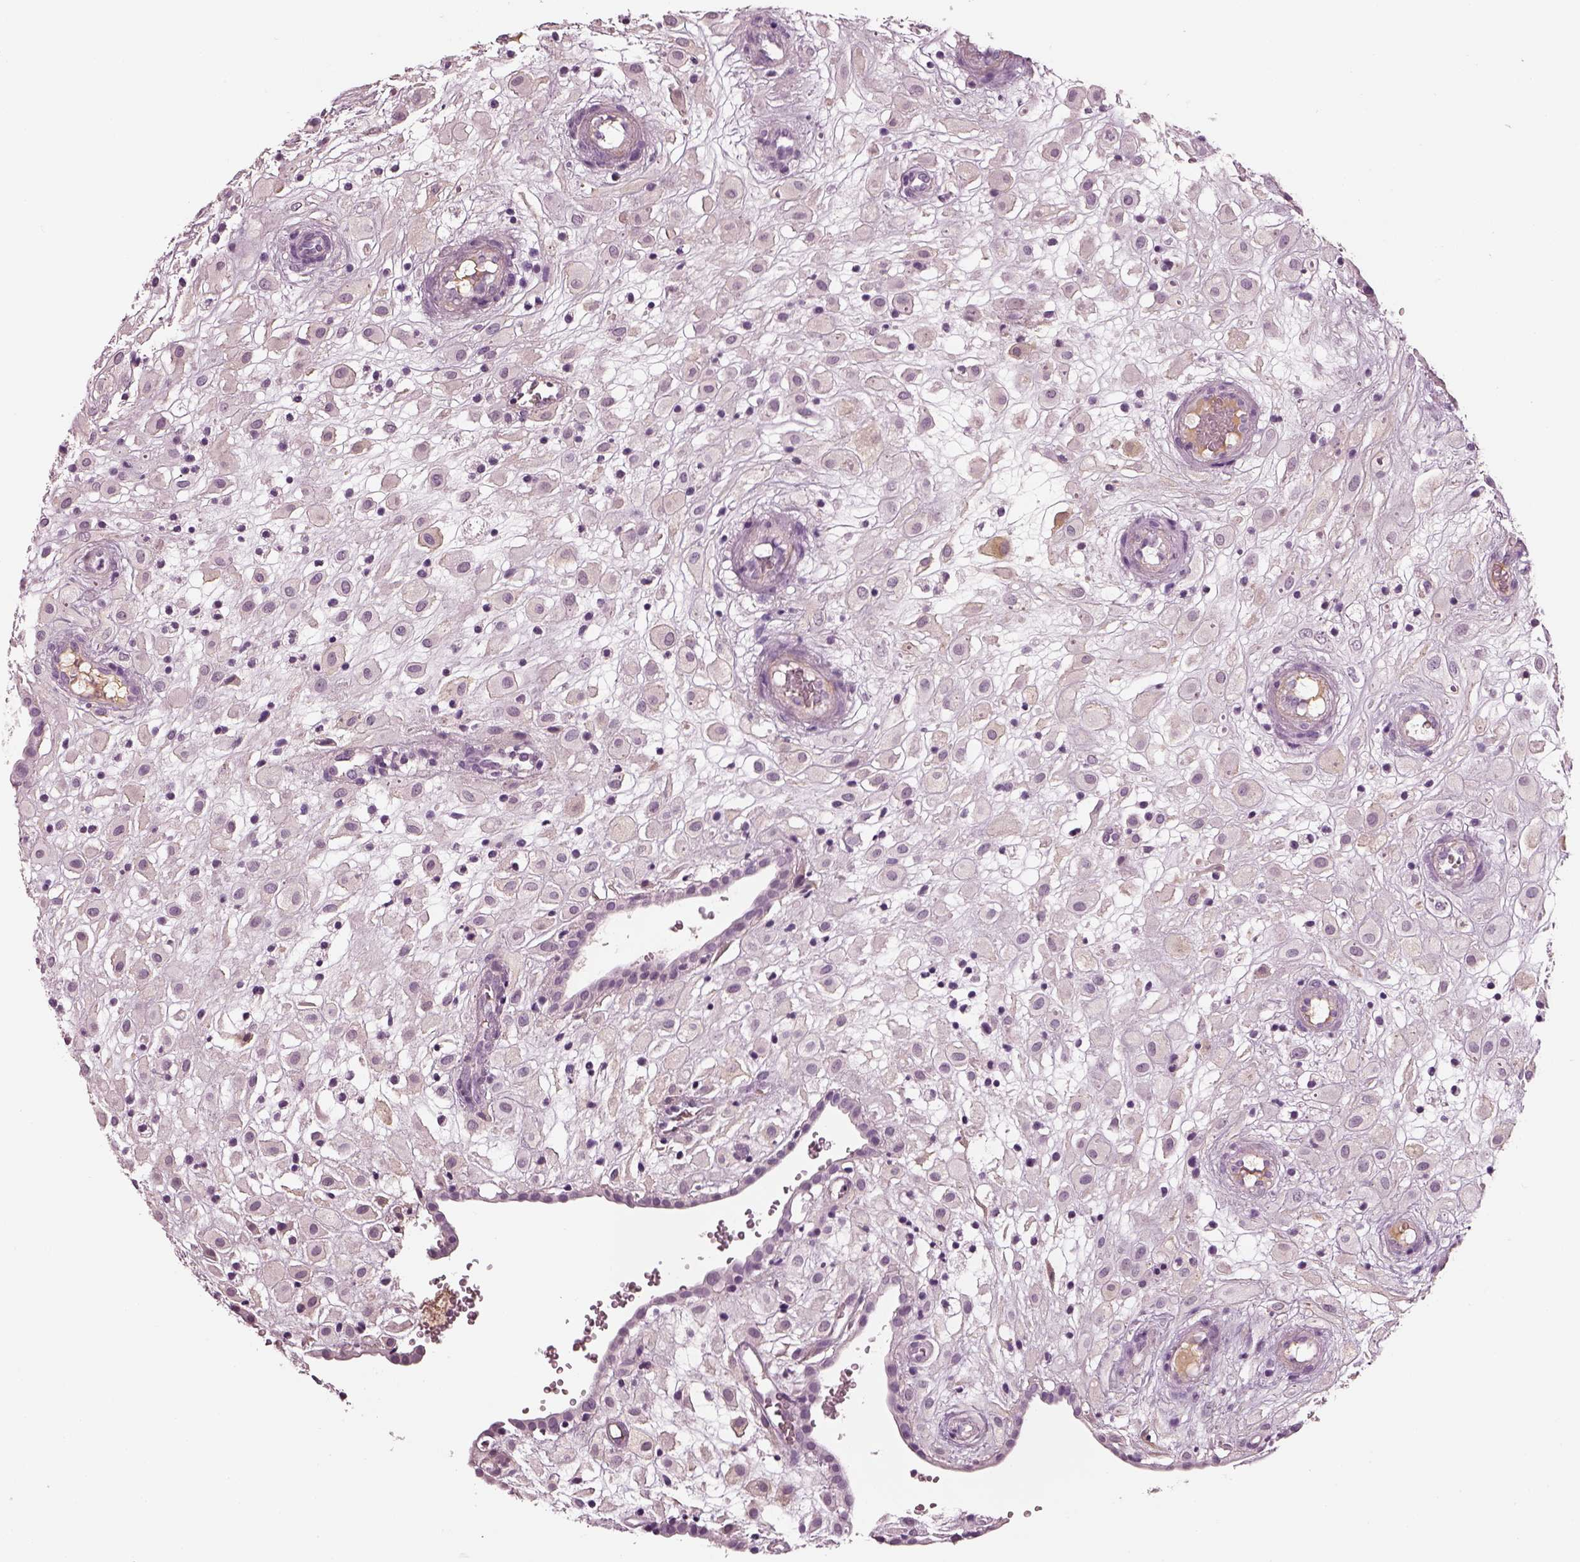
{"staining": {"intensity": "negative", "quantity": "none", "location": "none"}, "tissue": "placenta", "cell_type": "Decidual cells", "image_type": "normal", "snomed": [{"axis": "morphology", "description": "Normal tissue, NOS"}, {"axis": "topography", "description": "Placenta"}], "caption": "Immunohistochemistry (IHC) of normal placenta demonstrates no staining in decidual cells.", "gene": "TRIM69", "patient": {"sex": "female", "age": 24}}